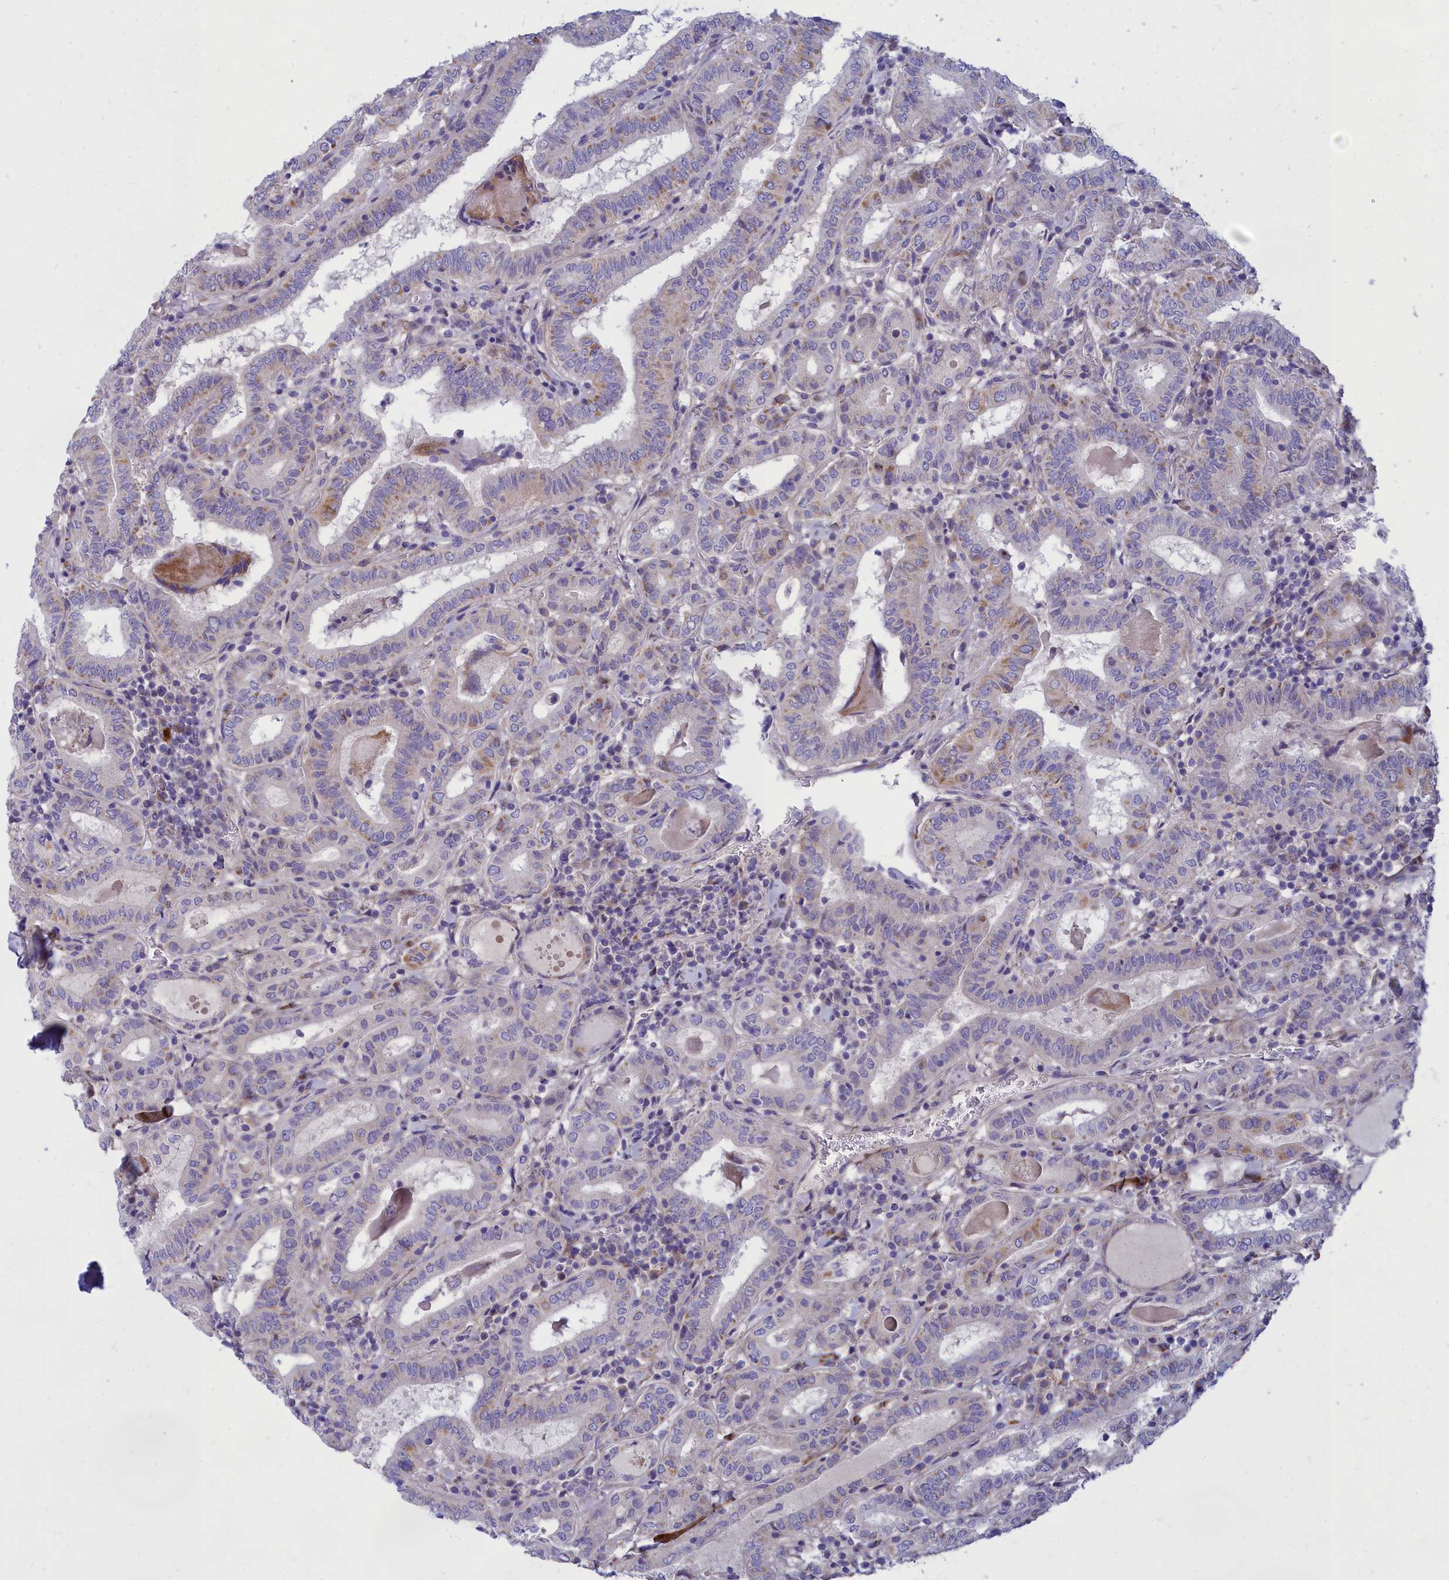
{"staining": {"intensity": "moderate", "quantity": "<25%", "location": "cytoplasmic/membranous"}, "tissue": "thyroid cancer", "cell_type": "Tumor cells", "image_type": "cancer", "snomed": [{"axis": "morphology", "description": "Papillary adenocarcinoma, NOS"}, {"axis": "topography", "description": "Thyroid gland"}], "caption": "Brown immunohistochemical staining in human thyroid cancer displays moderate cytoplasmic/membranous positivity in about <25% of tumor cells.", "gene": "TMEM30B", "patient": {"sex": "female", "age": 72}}